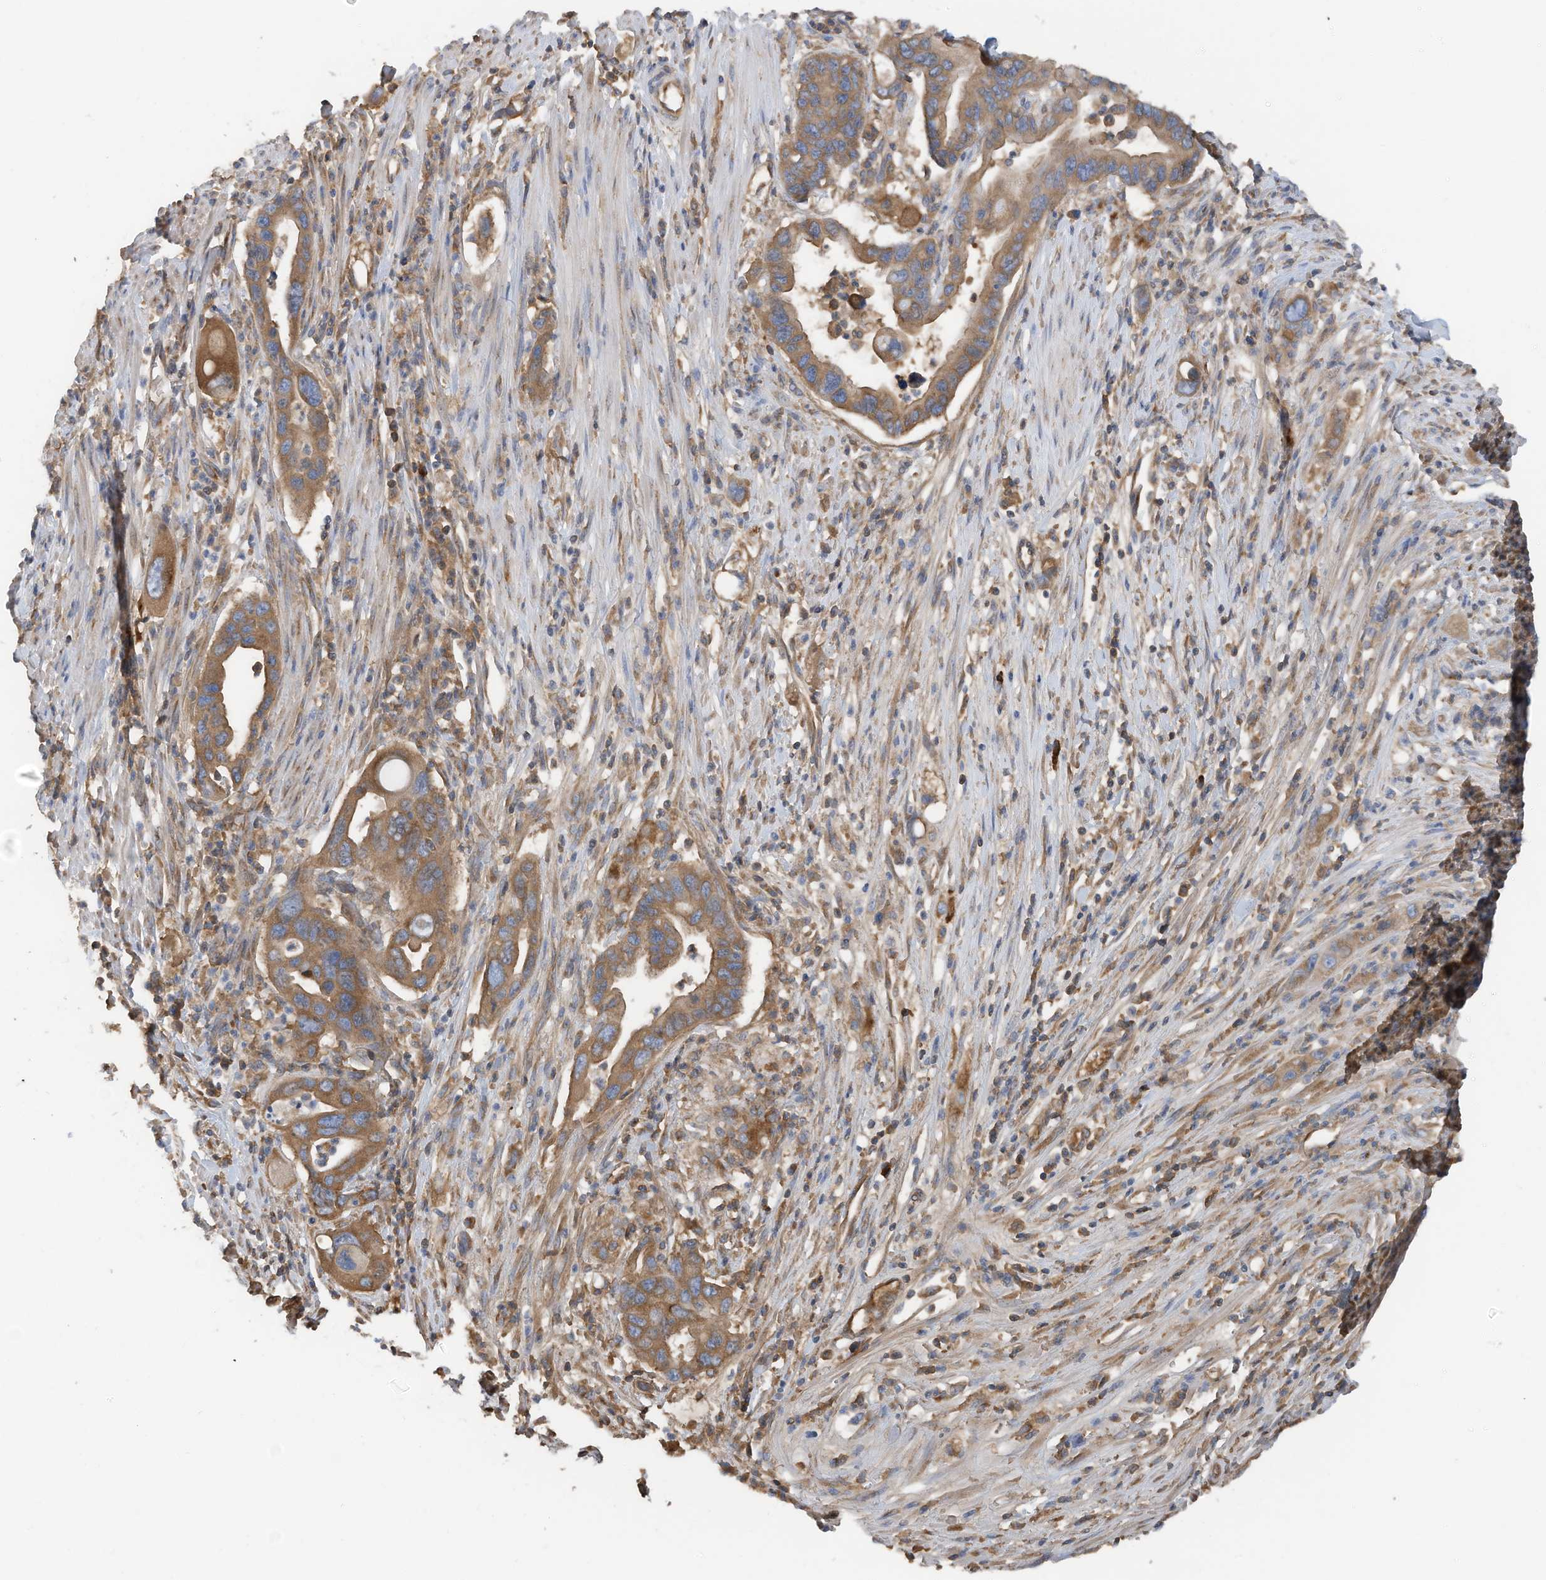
{"staining": {"intensity": "moderate", "quantity": ">75%", "location": "cytoplasmic/membranous"}, "tissue": "pancreatic cancer", "cell_type": "Tumor cells", "image_type": "cancer", "snomed": [{"axis": "morphology", "description": "Adenocarcinoma, NOS"}, {"axis": "topography", "description": "Pancreas"}], "caption": "Adenocarcinoma (pancreatic) stained with a protein marker exhibits moderate staining in tumor cells.", "gene": "SLC5A11", "patient": {"sex": "female", "age": 71}}